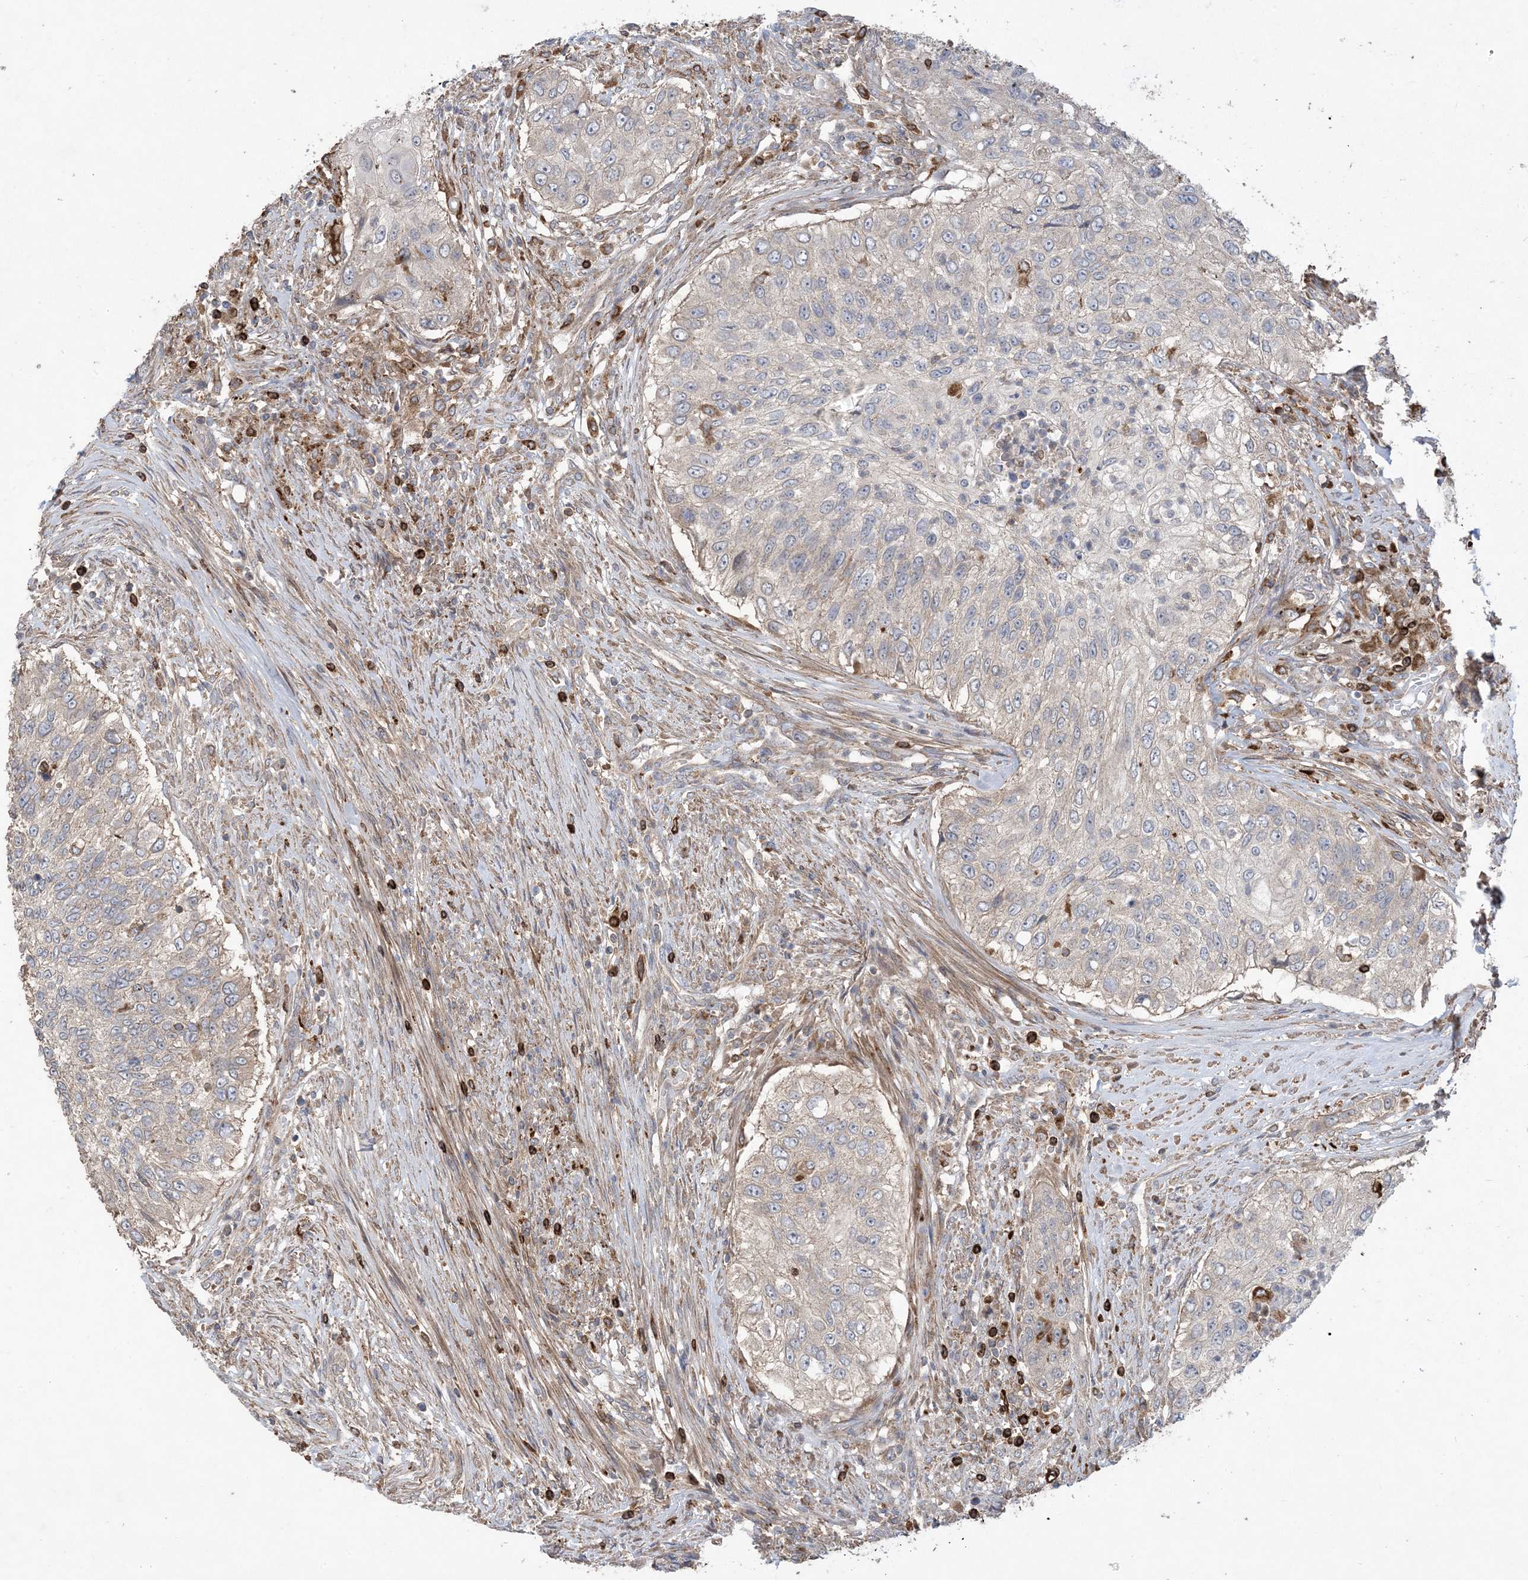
{"staining": {"intensity": "negative", "quantity": "none", "location": "none"}, "tissue": "urothelial cancer", "cell_type": "Tumor cells", "image_type": "cancer", "snomed": [{"axis": "morphology", "description": "Urothelial carcinoma, High grade"}, {"axis": "topography", "description": "Urinary bladder"}], "caption": "High magnification brightfield microscopy of urothelial cancer stained with DAB (3,3'-diaminobenzidine) (brown) and counterstained with hematoxylin (blue): tumor cells show no significant staining. (DAB (3,3'-diaminobenzidine) IHC, high magnification).", "gene": "MASP2", "patient": {"sex": "female", "age": 60}}